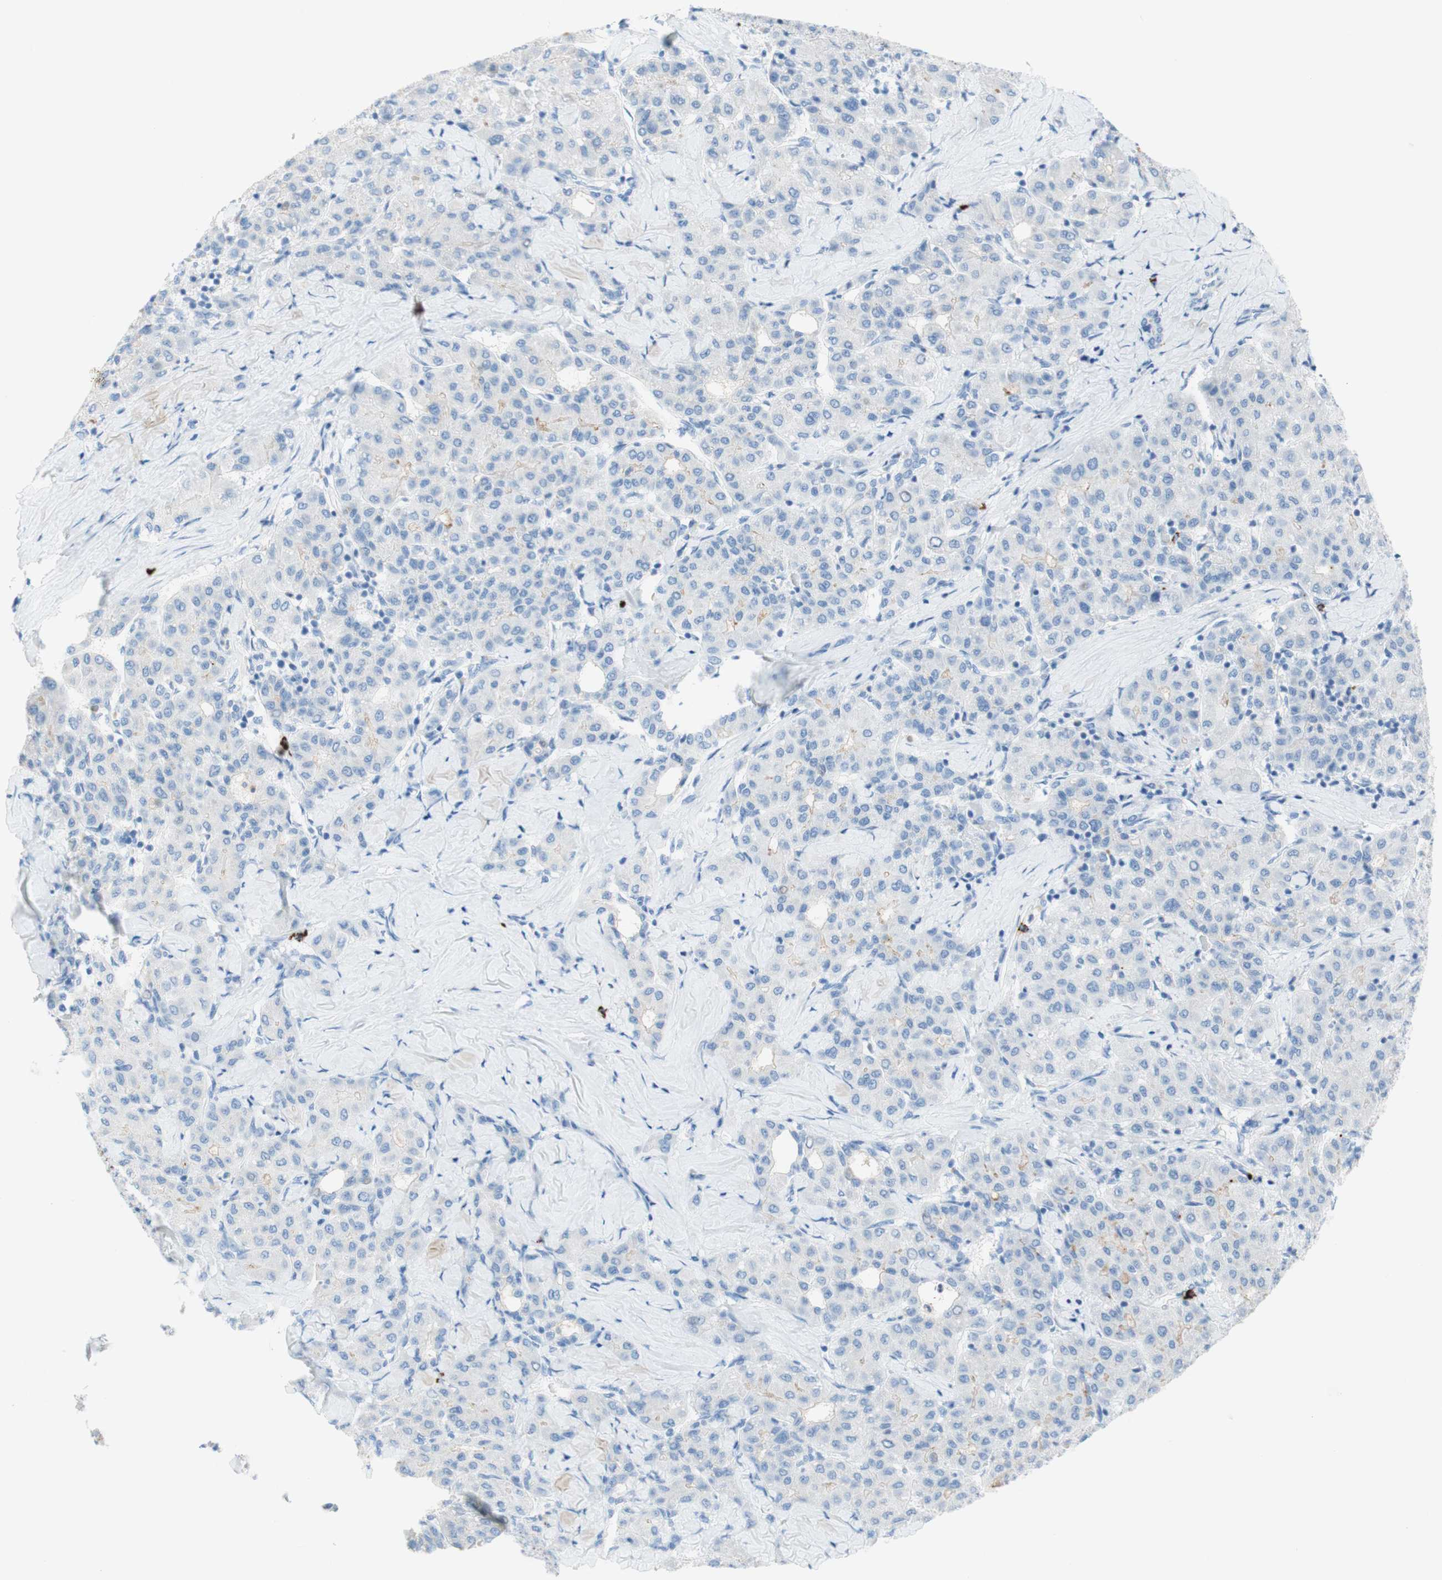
{"staining": {"intensity": "negative", "quantity": "none", "location": "none"}, "tissue": "liver cancer", "cell_type": "Tumor cells", "image_type": "cancer", "snomed": [{"axis": "morphology", "description": "Carcinoma, Hepatocellular, NOS"}, {"axis": "topography", "description": "Liver"}], "caption": "High magnification brightfield microscopy of liver cancer (hepatocellular carcinoma) stained with DAB (3,3'-diaminobenzidine) (brown) and counterstained with hematoxylin (blue): tumor cells show no significant expression. Brightfield microscopy of immunohistochemistry (IHC) stained with DAB (brown) and hematoxylin (blue), captured at high magnification.", "gene": "CEACAM1", "patient": {"sex": "male", "age": 65}}